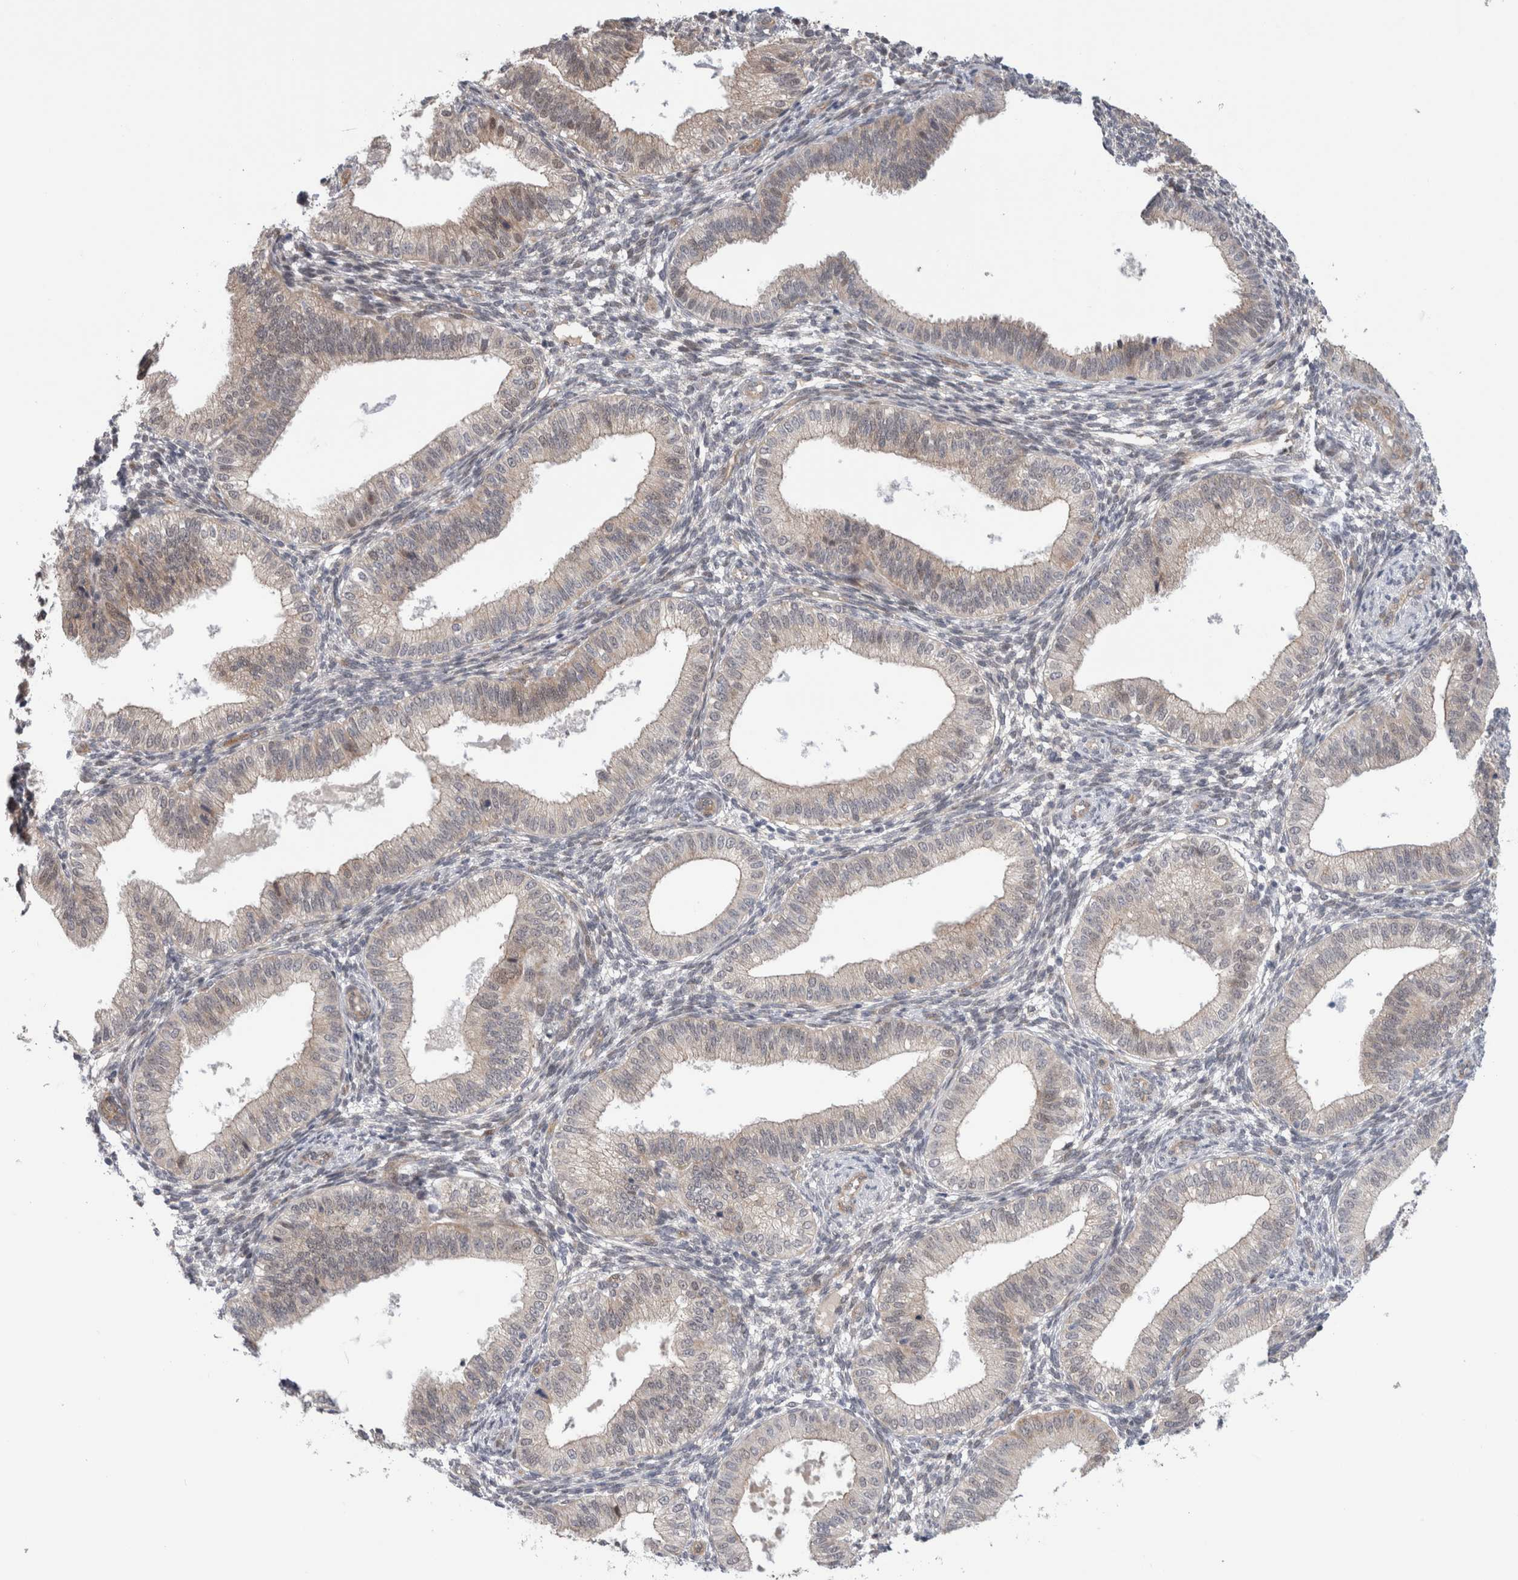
{"staining": {"intensity": "negative", "quantity": "none", "location": "none"}, "tissue": "endometrium", "cell_type": "Cells in endometrial stroma", "image_type": "normal", "snomed": [{"axis": "morphology", "description": "Normal tissue, NOS"}, {"axis": "topography", "description": "Endometrium"}], "caption": "High power microscopy micrograph of an immunohistochemistry (IHC) histopathology image of benign endometrium, revealing no significant positivity in cells in endometrial stroma.", "gene": "TAFA5", "patient": {"sex": "female", "age": 39}}